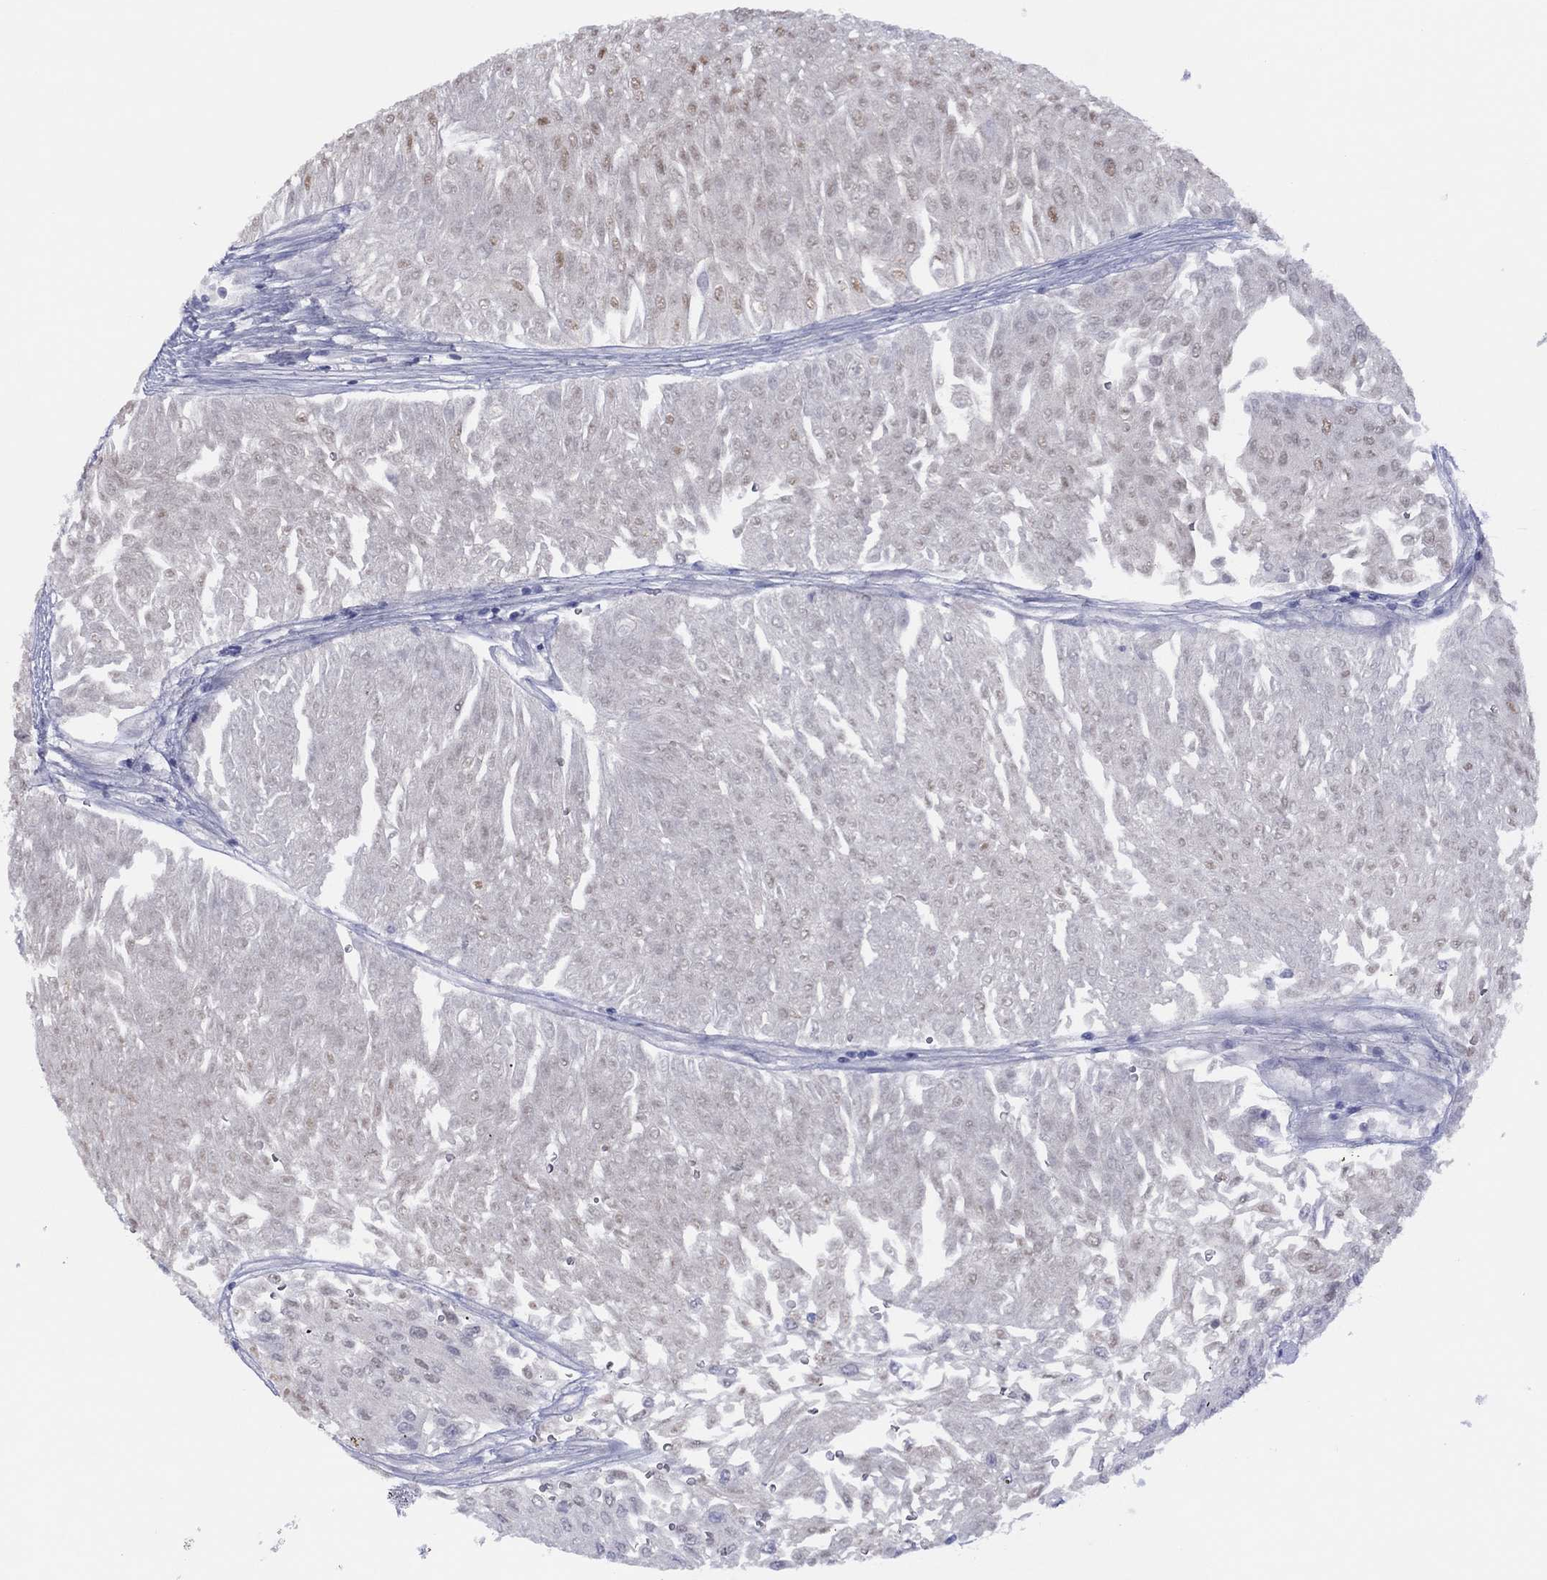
{"staining": {"intensity": "weak", "quantity": "<25%", "location": "nuclear"}, "tissue": "urothelial cancer", "cell_type": "Tumor cells", "image_type": "cancer", "snomed": [{"axis": "morphology", "description": "Urothelial carcinoma, Low grade"}, {"axis": "topography", "description": "Urinary bladder"}], "caption": "Immunohistochemical staining of human urothelial cancer exhibits no significant staining in tumor cells.", "gene": "CYP2B6", "patient": {"sex": "male", "age": 67}}